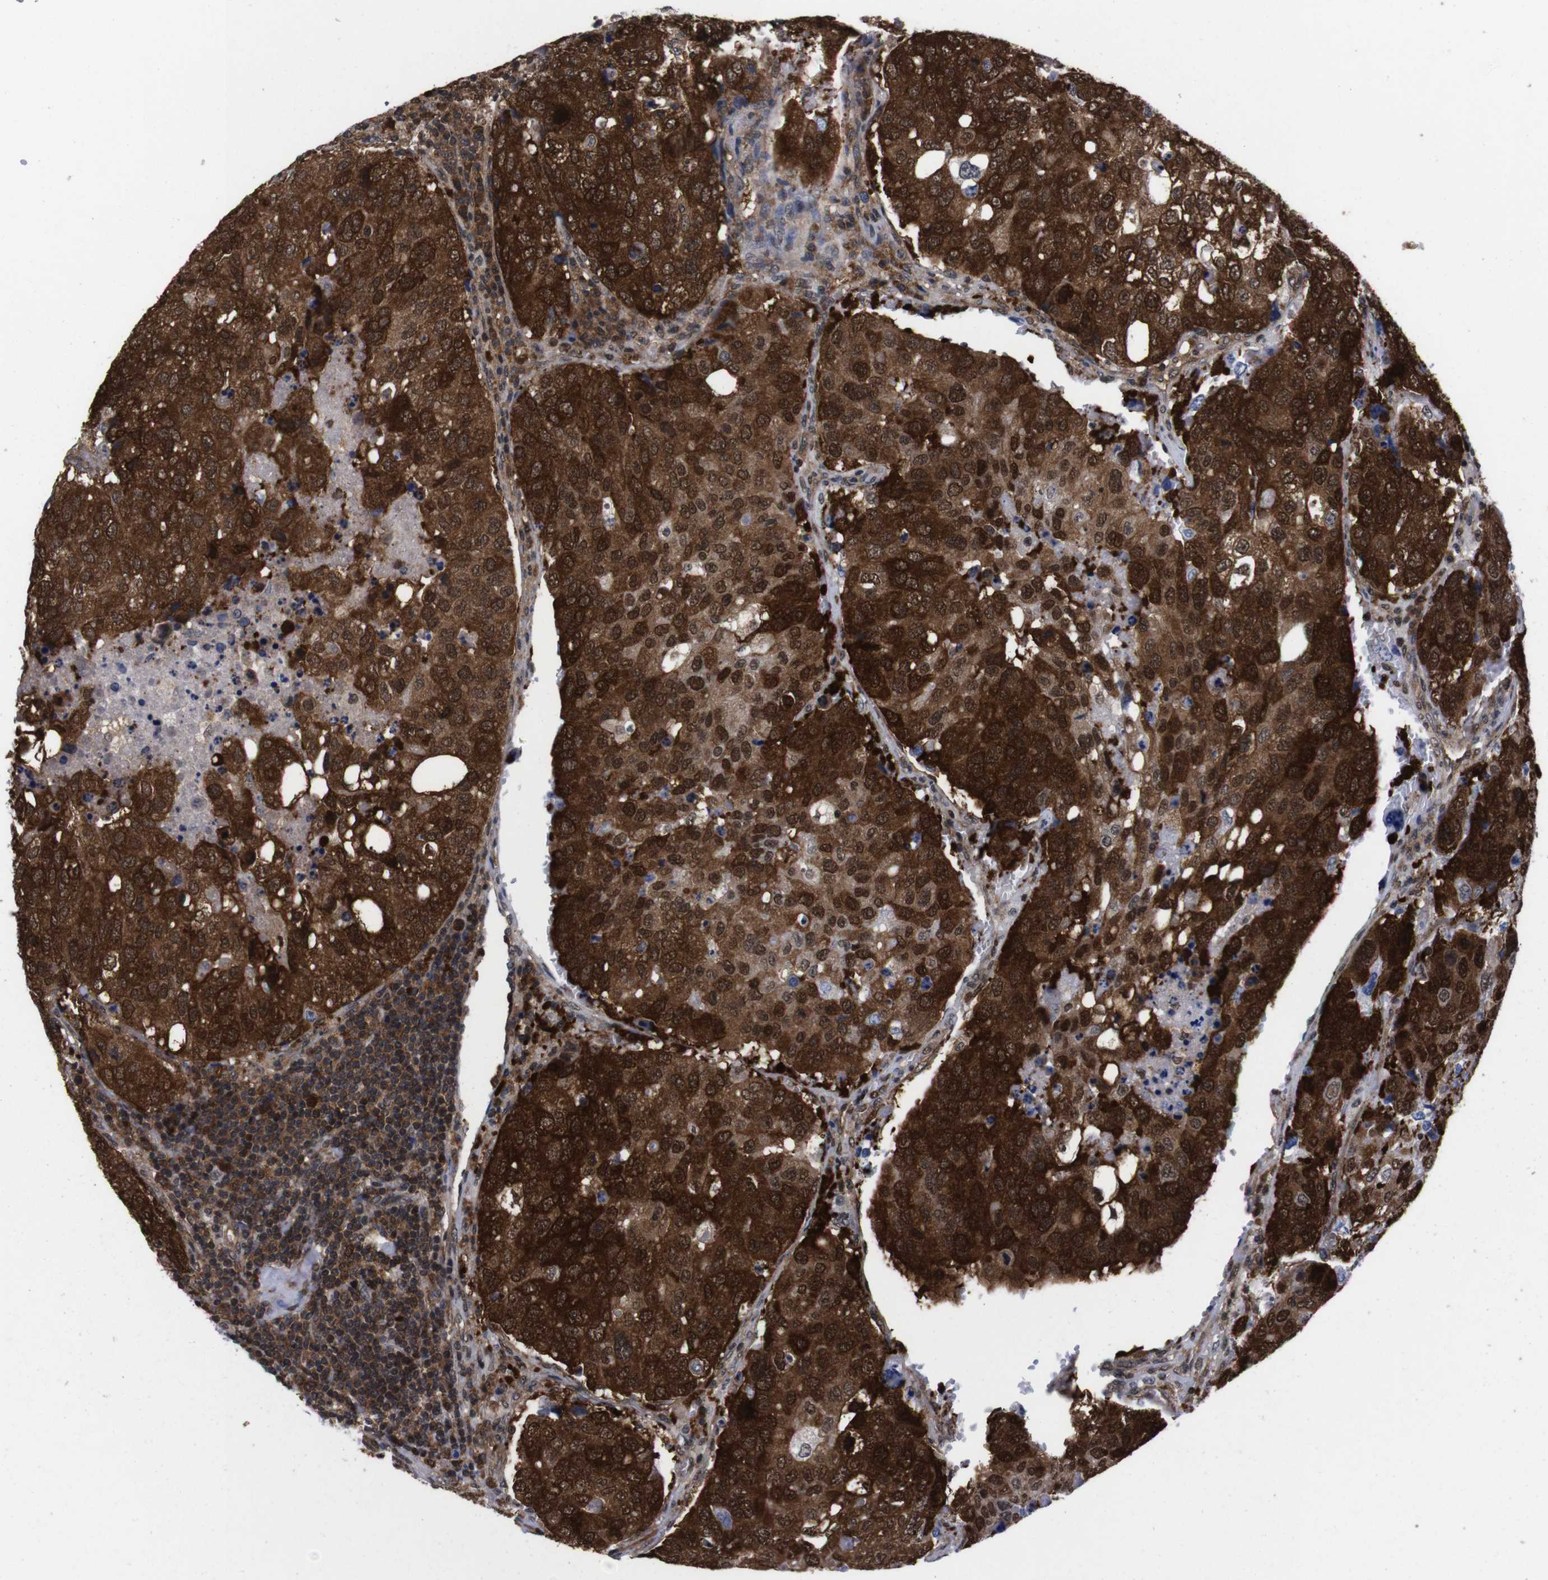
{"staining": {"intensity": "strong", "quantity": ">75%", "location": "cytoplasmic/membranous,nuclear"}, "tissue": "urothelial cancer", "cell_type": "Tumor cells", "image_type": "cancer", "snomed": [{"axis": "morphology", "description": "Urothelial carcinoma, High grade"}, {"axis": "topography", "description": "Lymph node"}, {"axis": "topography", "description": "Urinary bladder"}], "caption": "This image reveals IHC staining of urothelial carcinoma (high-grade), with high strong cytoplasmic/membranous and nuclear expression in about >75% of tumor cells.", "gene": "UBQLN2", "patient": {"sex": "male", "age": 51}}